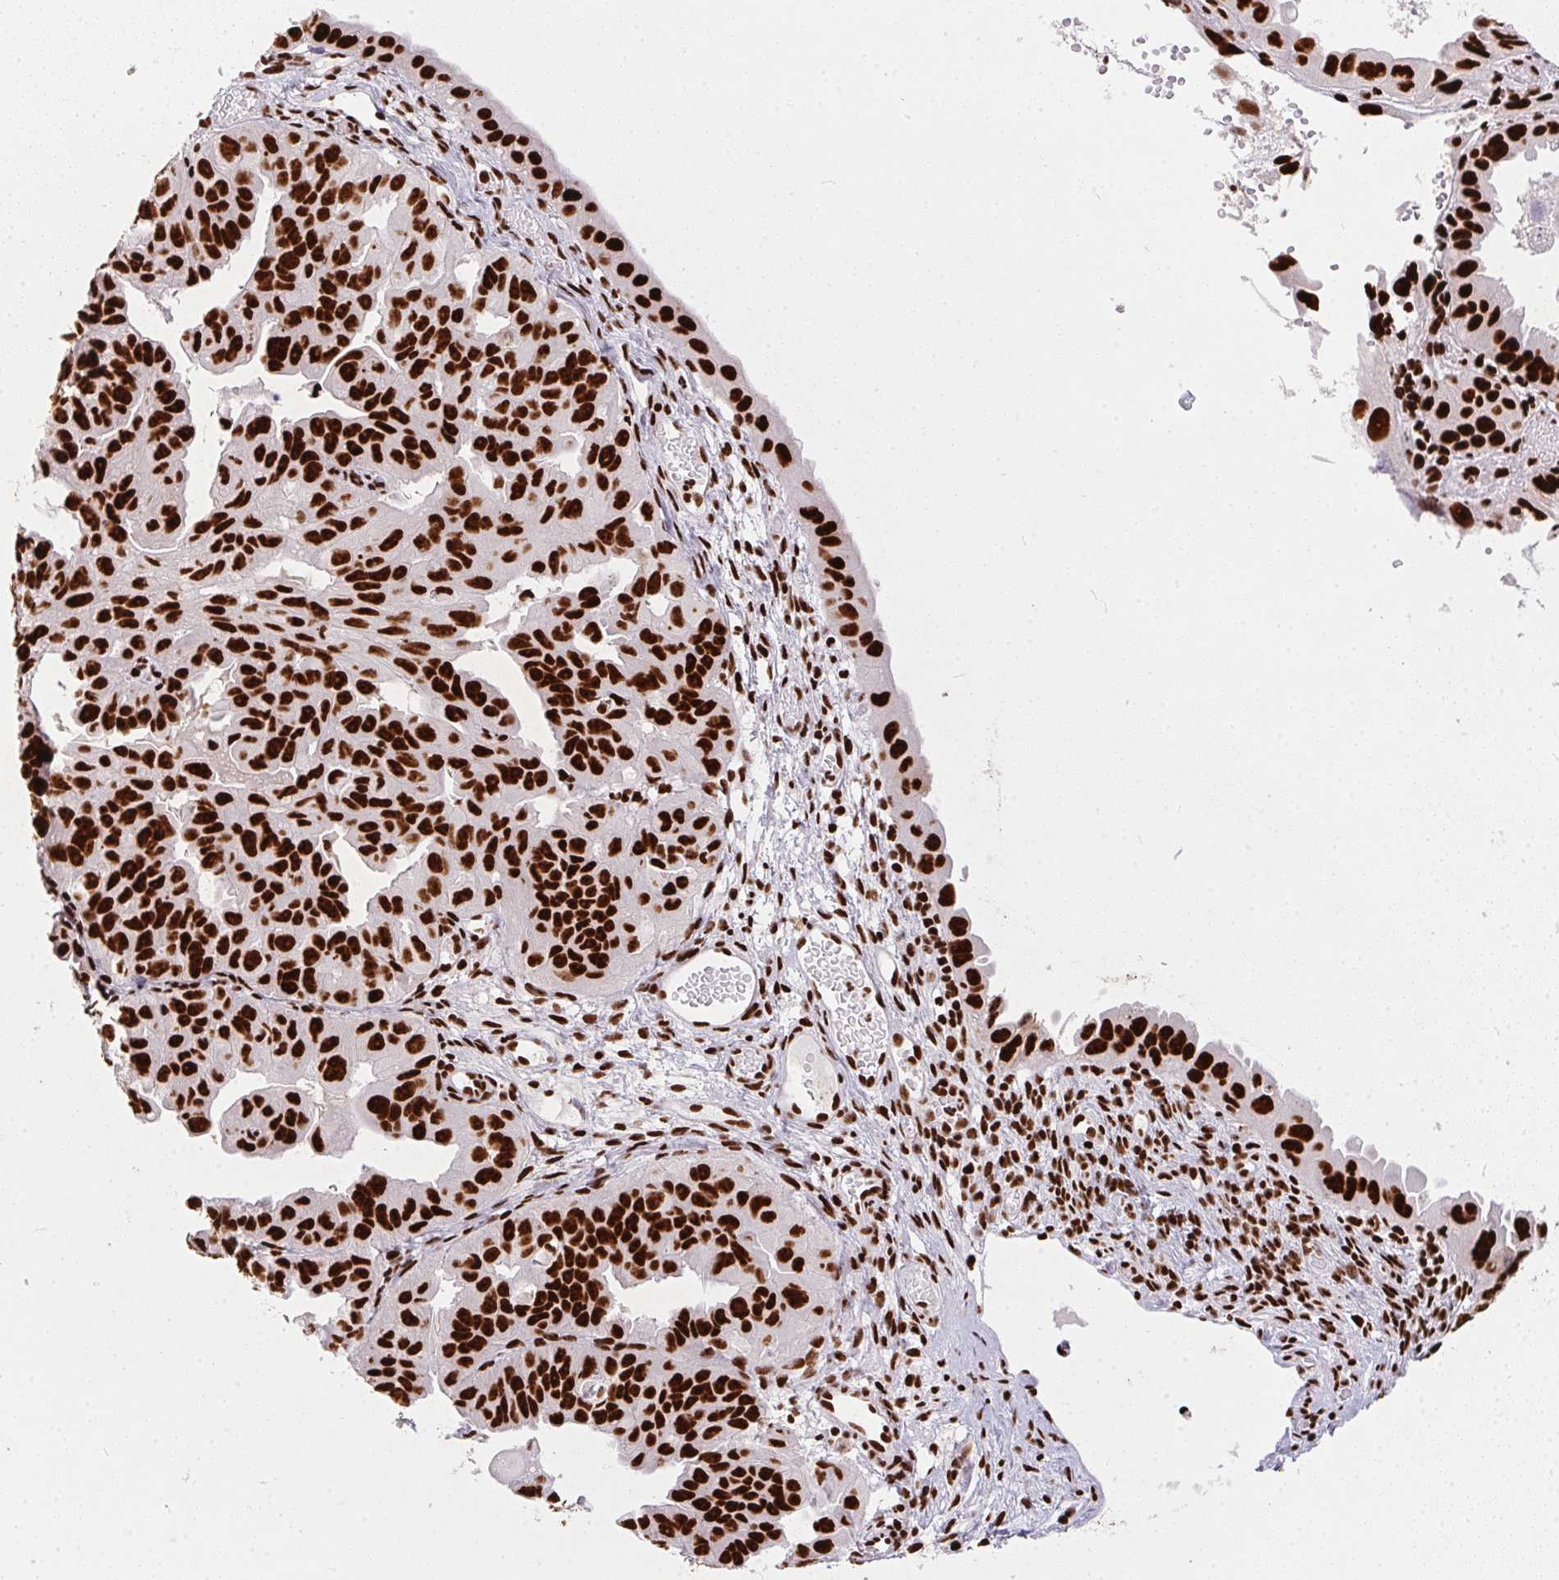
{"staining": {"intensity": "strong", "quantity": ">75%", "location": "nuclear"}, "tissue": "ovarian cancer", "cell_type": "Tumor cells", "image_type": "cancer", "snomed": [{"axis": "morphology", "description": "Carcinoma, endometroid"}, {"axis": "topography", "description": "Ovary"}], "caption": "Protein expression analysis of human ovarian cancer (endometroid carcinoma) reveals strong nuclear expression in approximately >75% of tumor cells. The staining was performed using DAB, with brown indicating positive protein expression. Nuclei are stained blue with hematoxylin.", "gene": "PAGE3", "patient": {"sex": "female", "age": 85}}